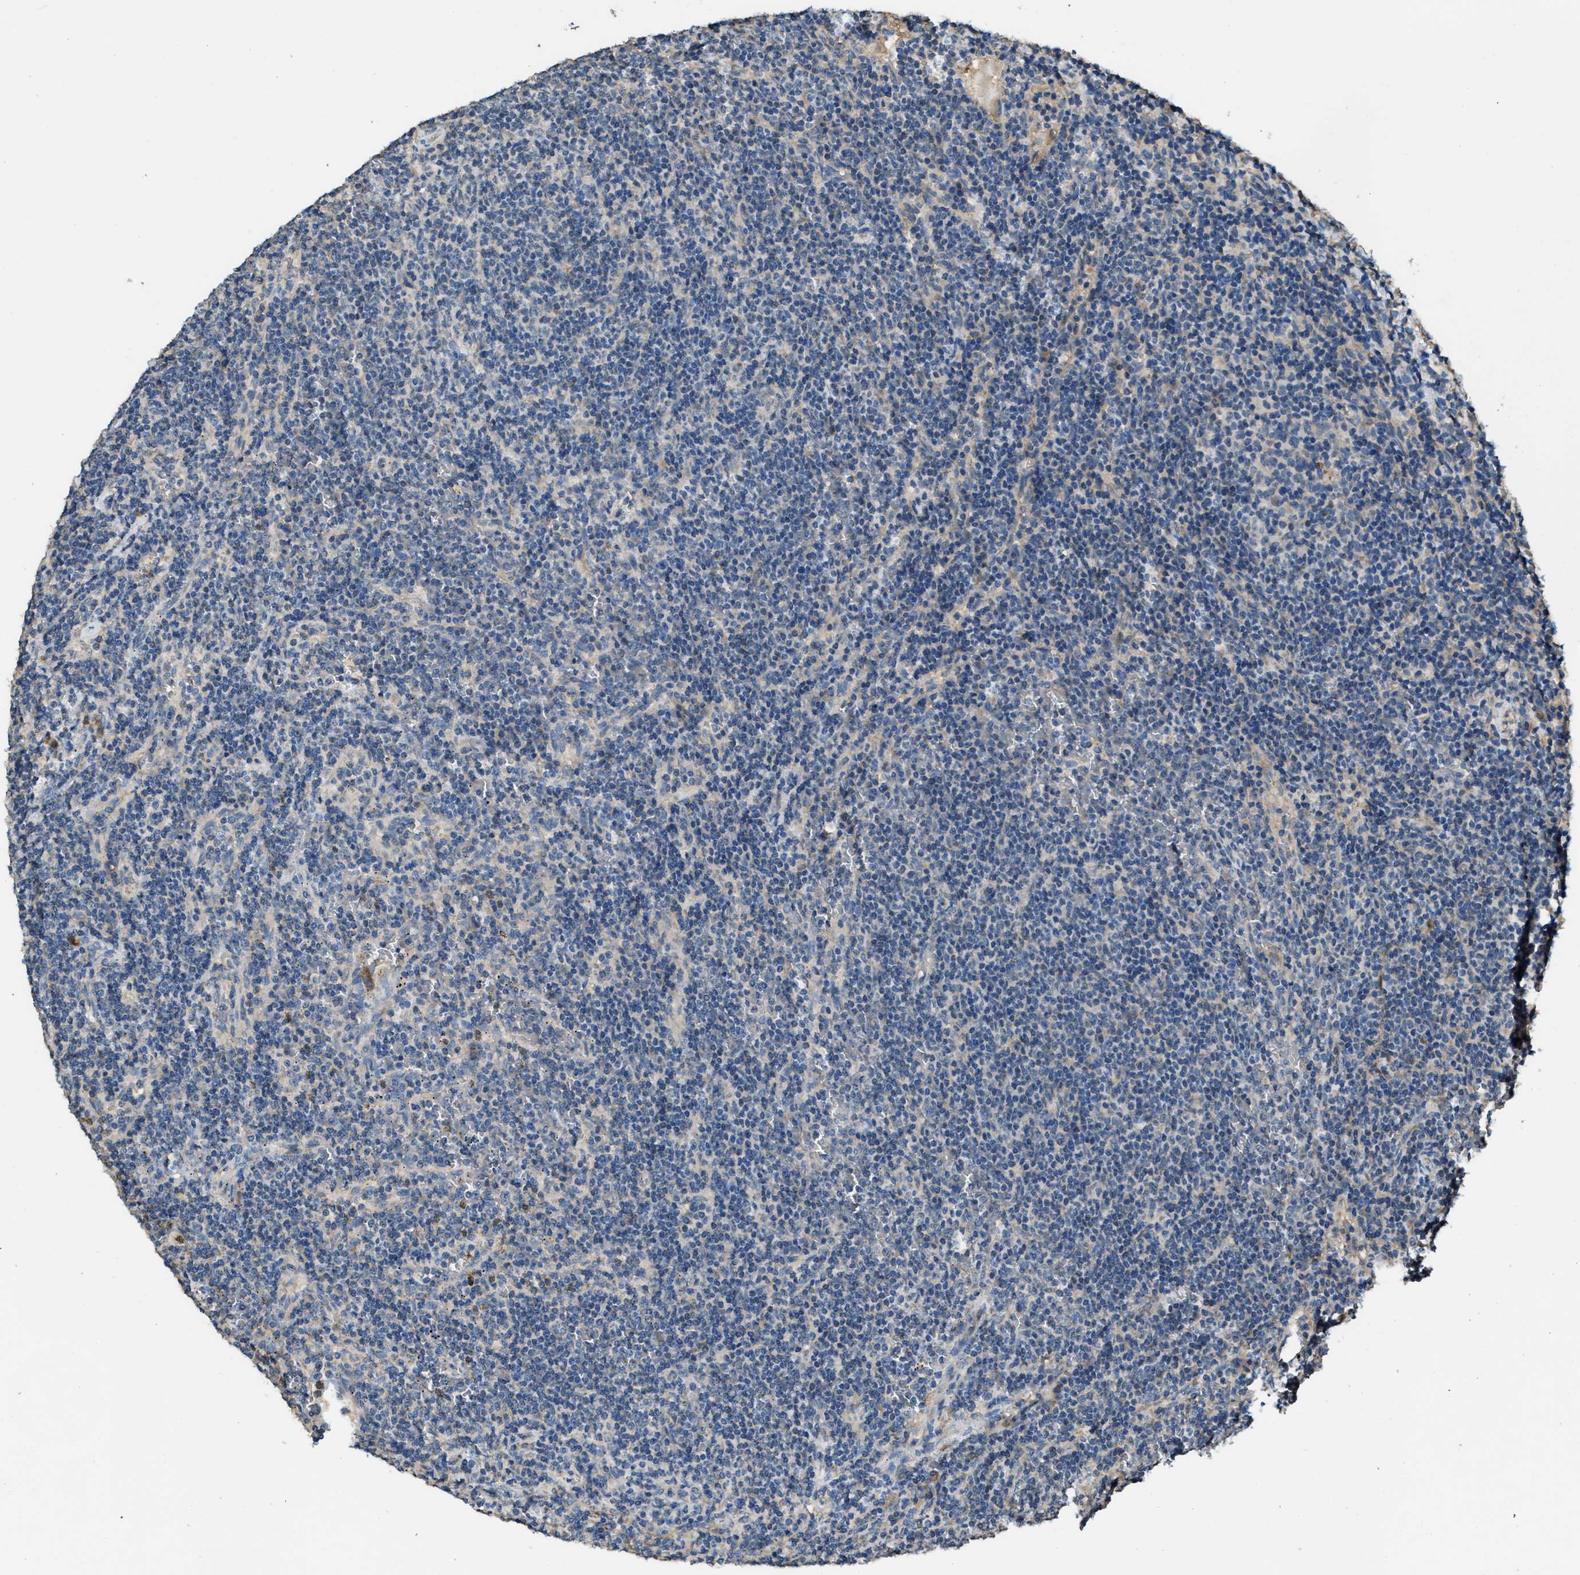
{"staining": {"intensity": "moderate", "quantity": "<25%", "location": "cytoplasmic/membranous"}, "tissue": "lymphoma", "cell_type": "Tumor cells", "image_type": "cancer", "snomed": [{"axis": "morphology", "description": "Malignant lymphoma, non-Hodgkin's type, Low grade"}, {"axis": "topography", "description": "Spleen"}], "caption": "The histopathology image shows immunohistochemical staining of low-grade malignant lymphoma, non-Hodgkin's type. There is moderate cytoplasmic/membranous positivity is appreciated in about <25% of tumor cells. Nuclei are stained in blue.", "gene": "RIPK2", "patient": {"sex": "female", "age": 50}}